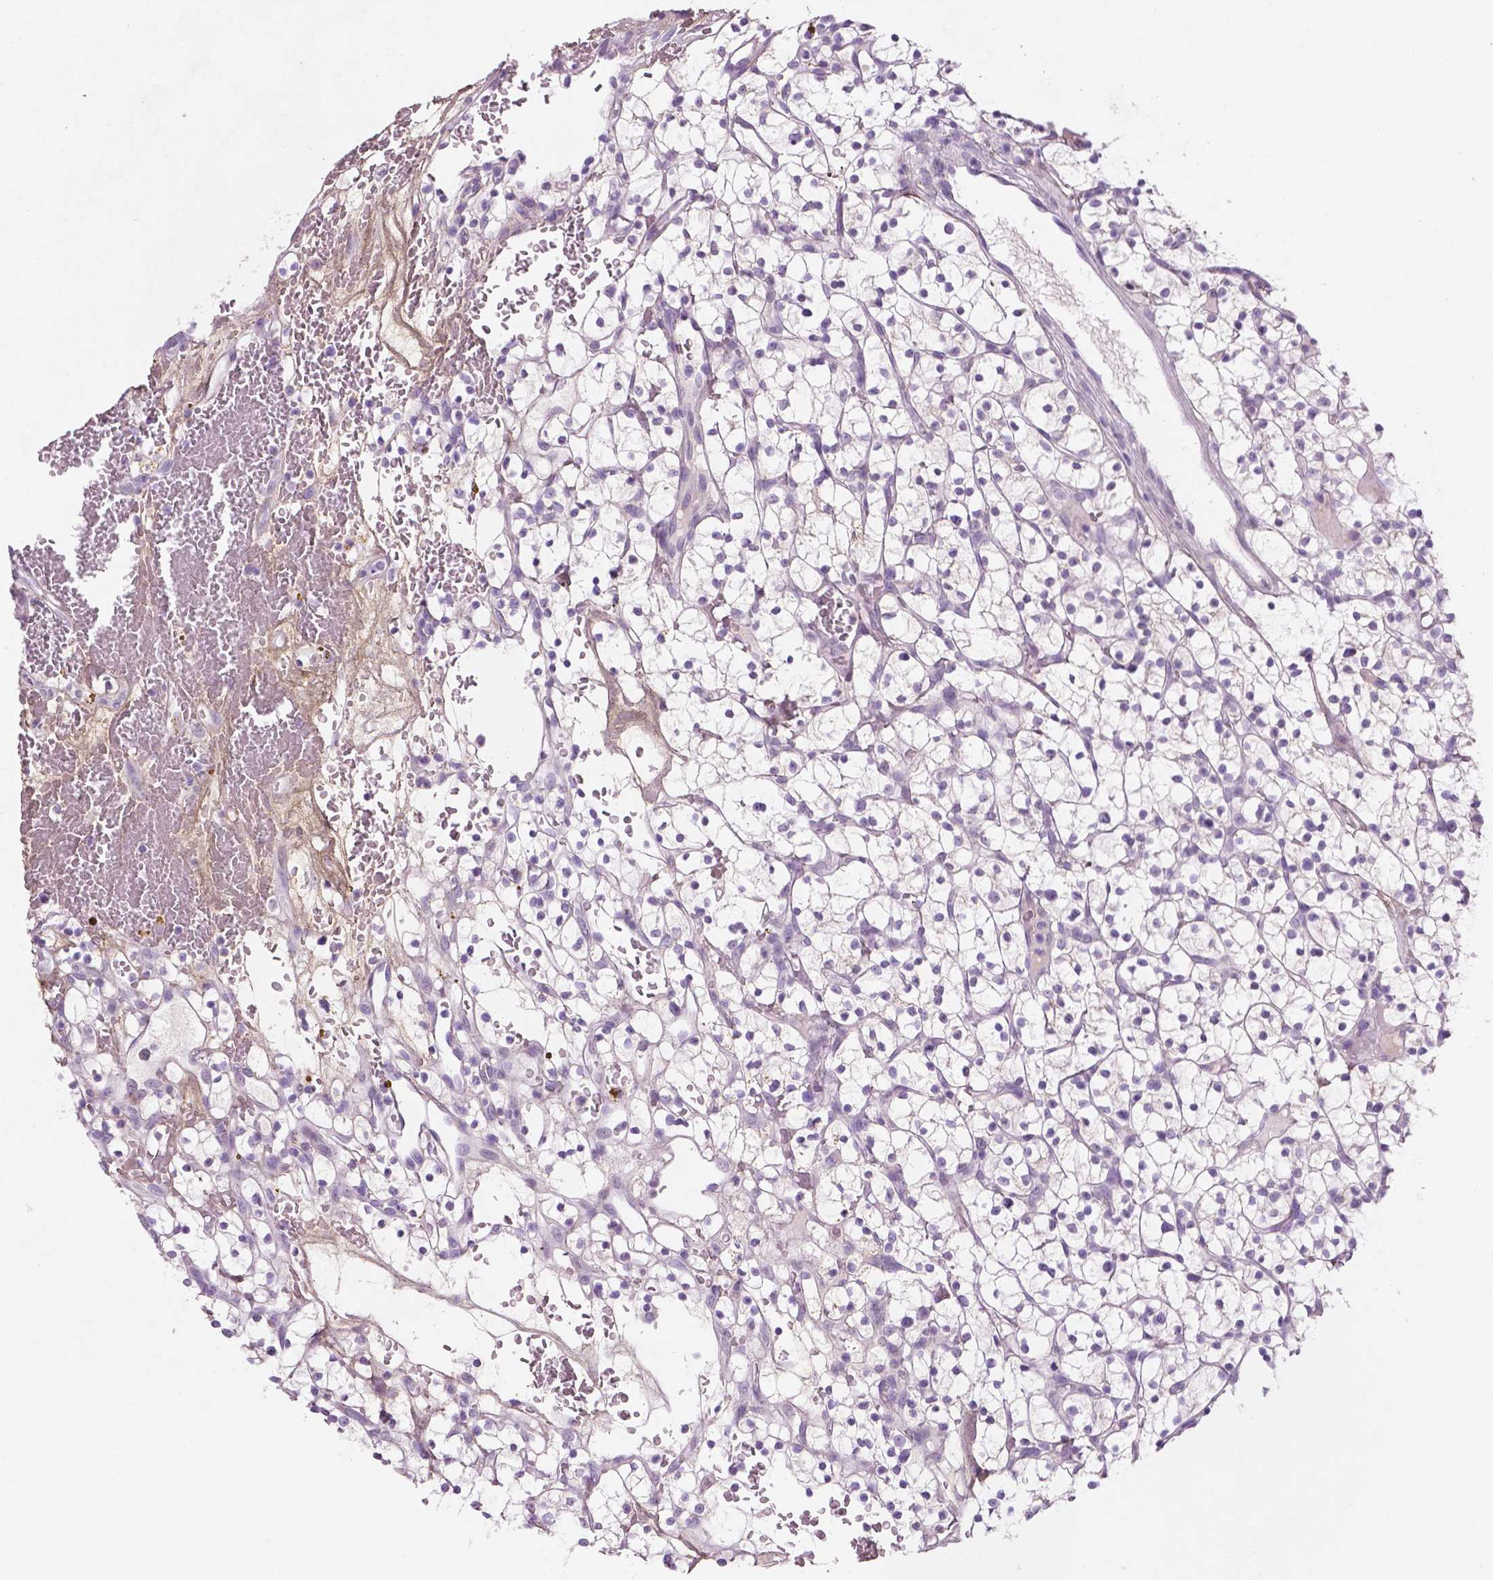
{"staining": {"intensity": "negative", "quantity": "none", "location": "none"}, "tissue": "renal cancer", "cell_type": "Tumor cells", "image_type": "cancer", "snomed": [{"axis": "morphology", "description": "Adenocarcinoma, NOS"}, {"axis": "topography", "description": "Kidney"}], "caption": "An image of human adenocarcinoma (renal) is negative for staining in tumor cells. (Brightfield microscopy of DAB (3,3'-diaminobenzidine) IHC at high magnification).", "gene": "DLG2", "patient": {"sex": "female", "age": 64}}